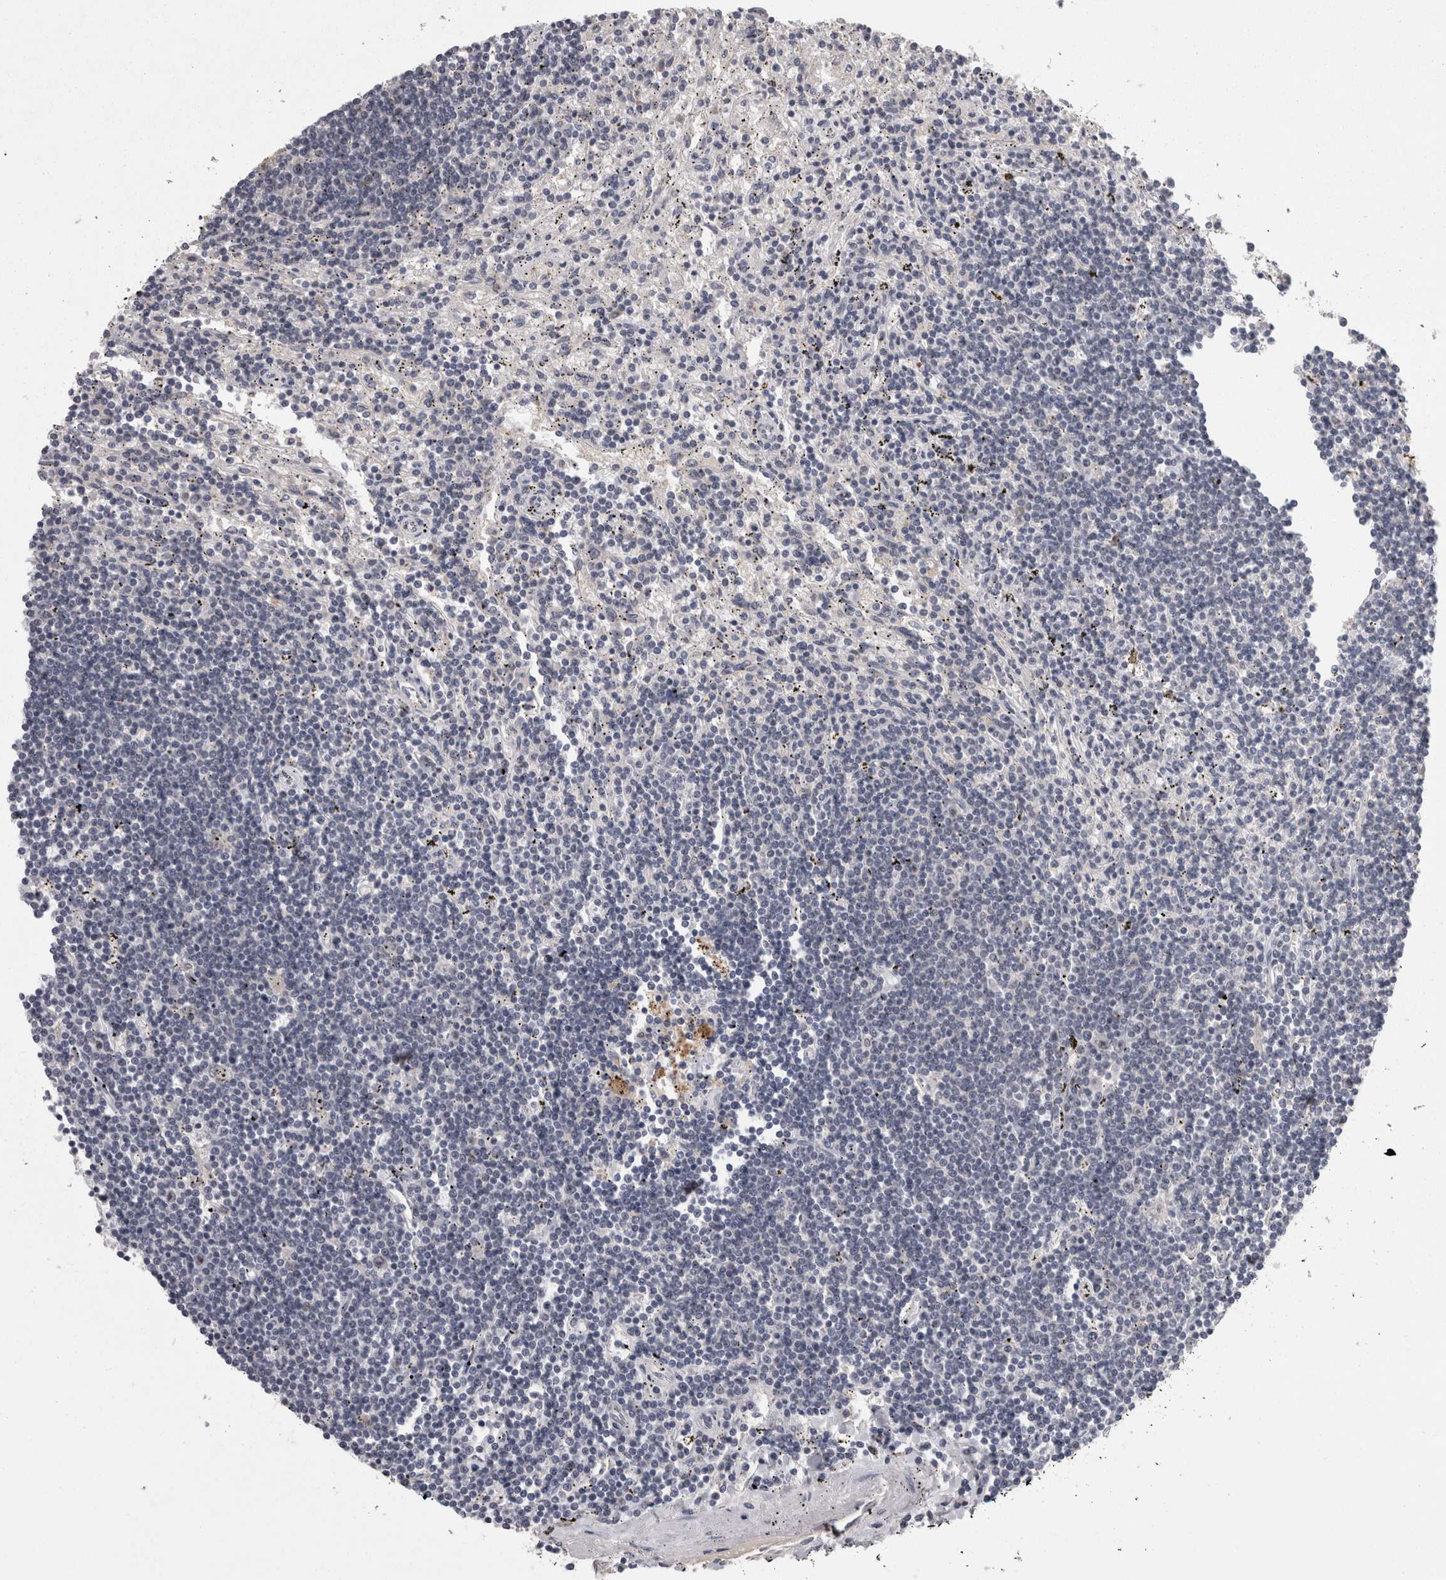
{"staining": {"intensity": "negative", "quantity": "none", "location": "none"}, "tissue": "lymphoma", "cell_type": "Tumor cells", "image_type": "cancer", "snomed": [{"axis": "morphology", "description": "Malignant lymphoma, non-Hodgkin's type, Low grade"}, {"axis": "topography", "description": "Spleen"}], "caption": "High power microscopy photomicrograph of an immunohistochemistry (IHC) image of lymphoma, revealing no significant expression in tumor cells.", "gene": "PCM1", "patient": {"sex": "male", "age": 76}}